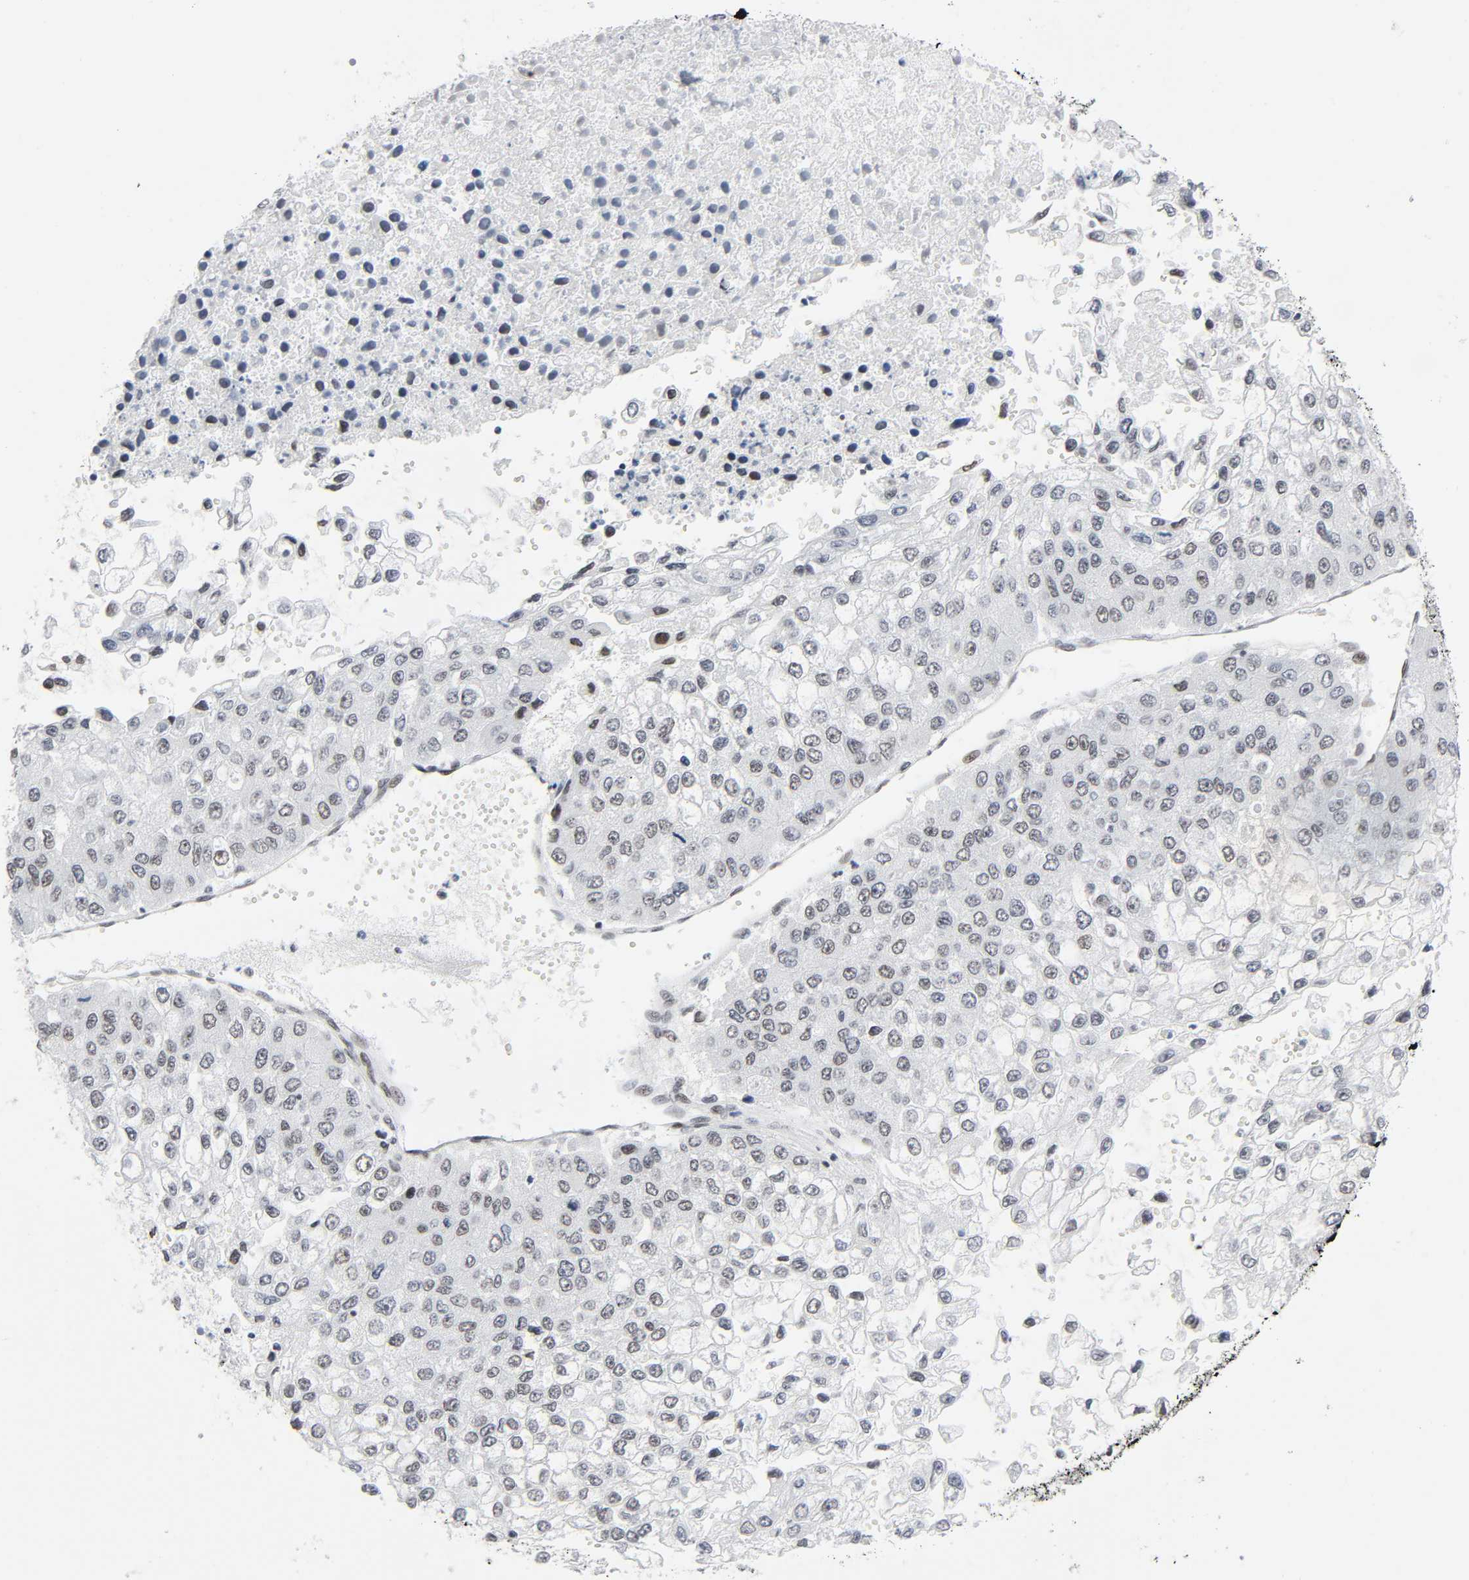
{"staining": {"intensity": "weak", "quantity": "<25%", "location": "nuclear"}, "tissue": "liver cancer", "cell_type": "Tumor cells", "image_type": "cancer", "snomed": [{"axis": "morphology", "description": "Carcinoma, Hepatocellular, NOS"}, {"axis": "topography", "description": "Liver"}], "caption": "This is an immunohistochemistry image of human liver cancer (hepatocellular carcinoma). There is no positivity in tumor cells.", "gene": "HSF1", "patient": {"sex": "female", "age": 66}}